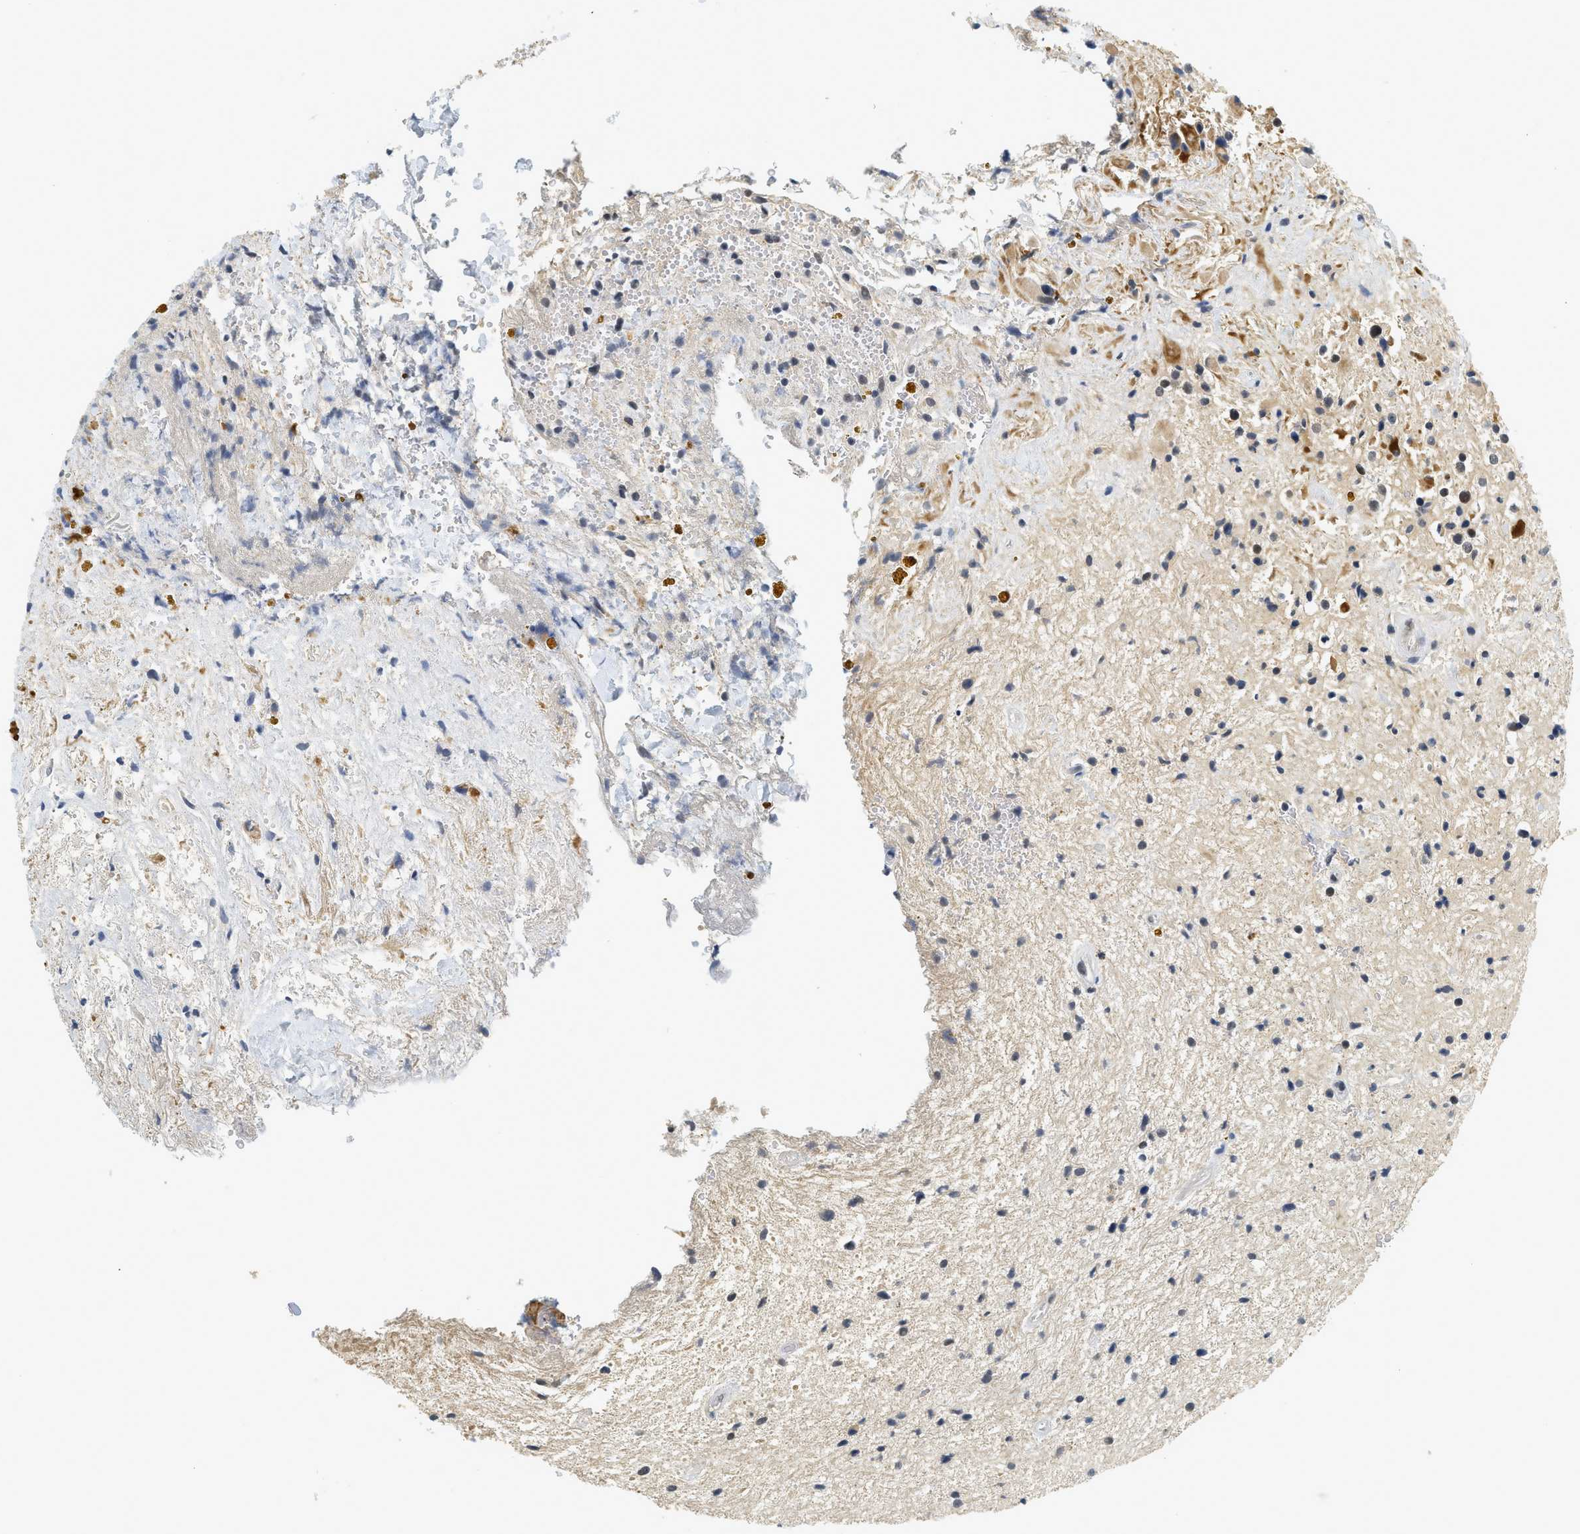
{"staining": {"intensity": "moderate", "quantity": "<25%", "location": "nuclear"}, "tissue": "glioma", "cell_type": "Tumor cells", "image_type": "cancer", "snomed": [{"axis": "morphology", "description": "Glioma, malignant, High grade"}, {"axis": "topography", "description": "Brain"}], "caption": "Moderate nuclear protein positivity is identified in approximately <25% of tumor cells in malignant glioma (high-grade).", "gene": "MZF1", "patient": {"sex": "male", "age": 33}}